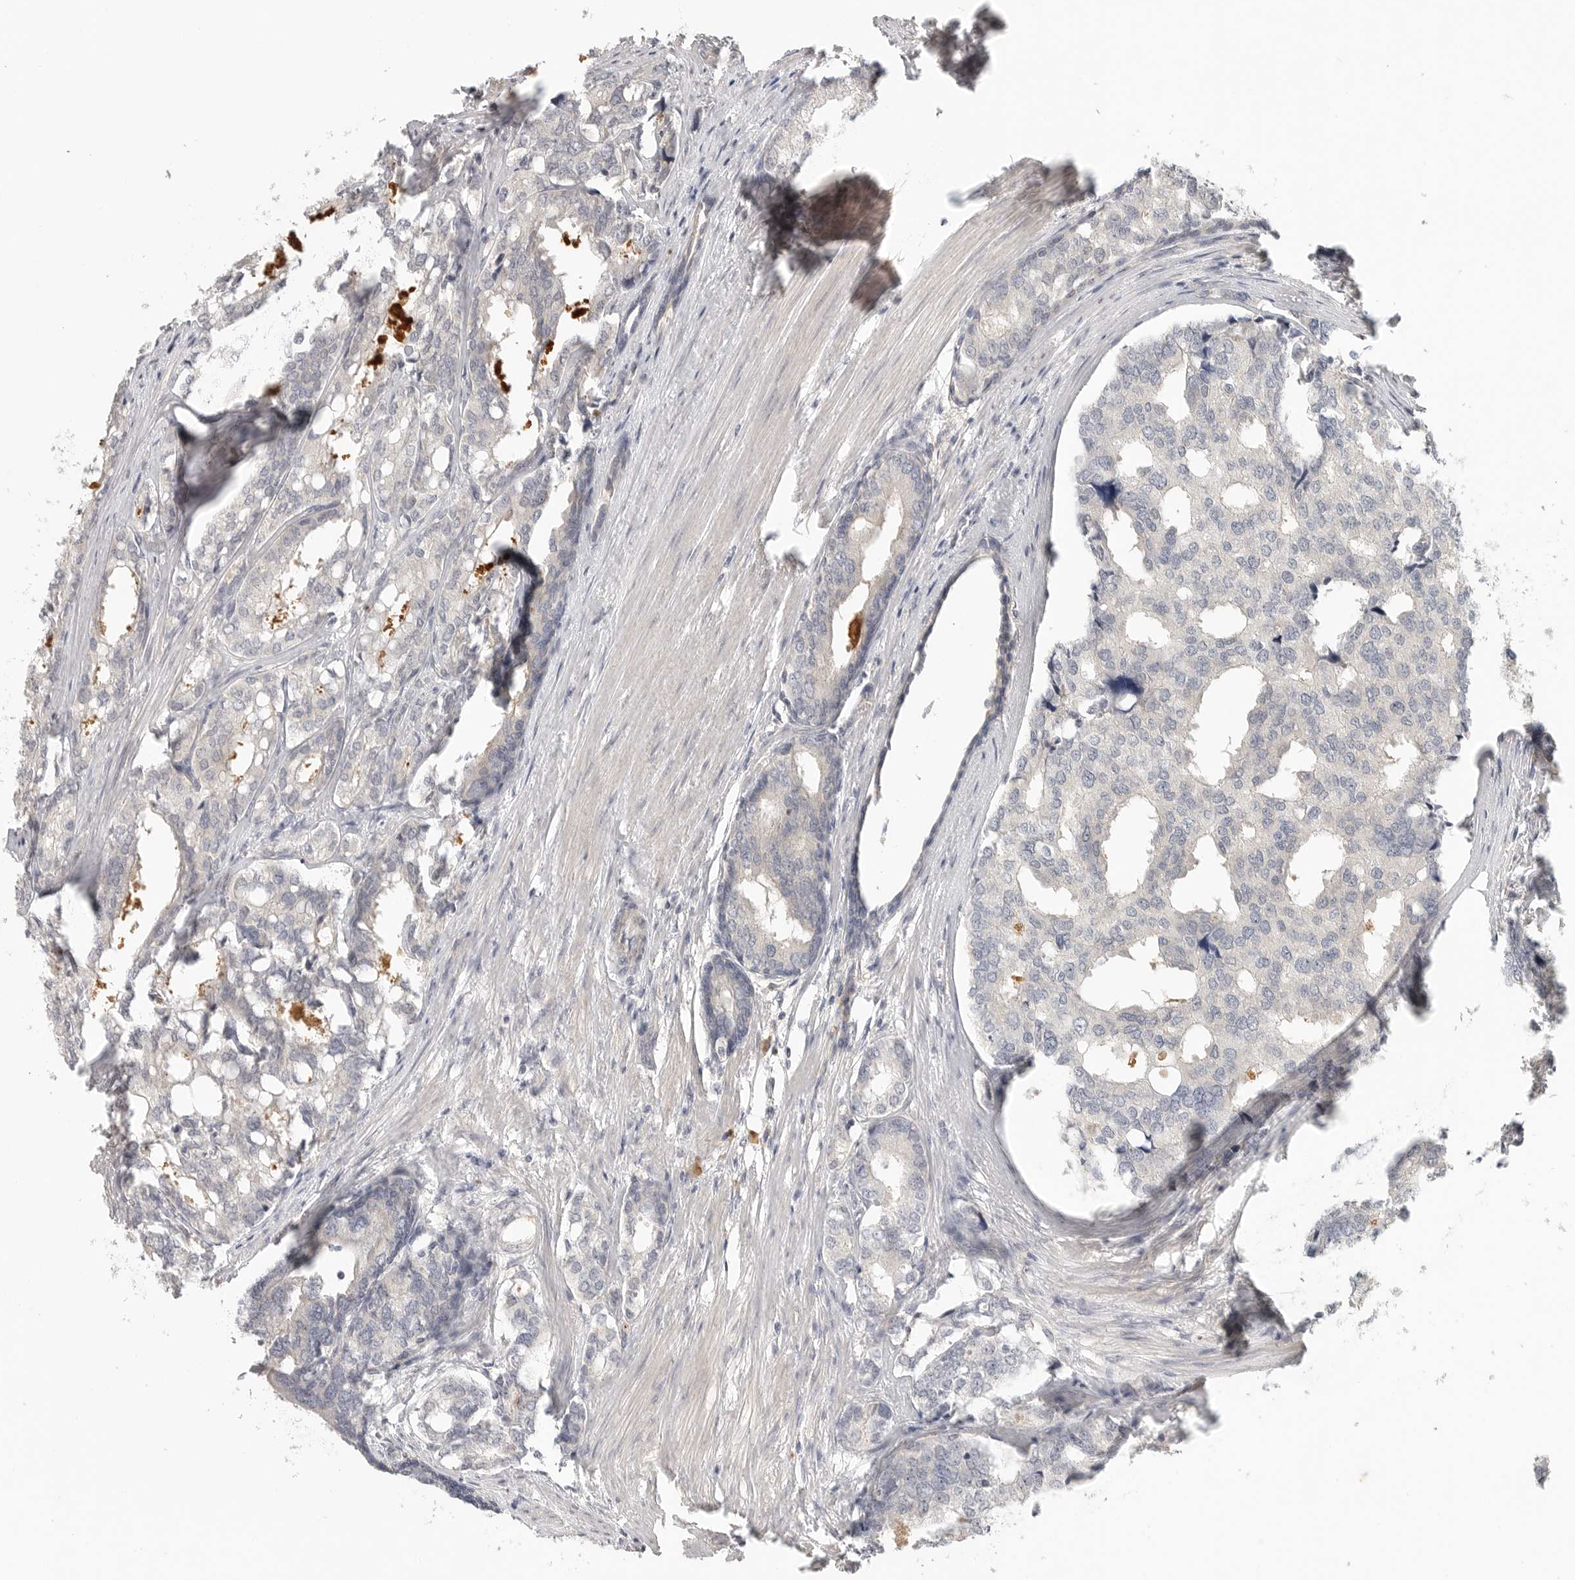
{"staining": {"intensity": "negative", "quantity": "none", "location": "none"}, "tissue": "prostate cancer", "cell_type": "Tumor cells", "image_type": "cancer", "snomed": [{"axis": "morphology", "description": "Adenocarcinoma, High grade"}, {"axis": "topography", "description": "Prostate"}], "caption": "This histopathology image is of adenocarcinoma (high-grade) (prostate) stained with immunohistochemistry (IHC) to label a protein in brown with the nuclei are counter-stained blue. There is no expression in tumor cells. (Stains: DAB (3,3'-diaminobenzidine) immunohistochemistry (IHC) with hematoxylin counter stain, Microscopy: brightfield microscopy at high magnification).", "gene": "HDAC6", "patient": {"sex": "male", "age": 50}}